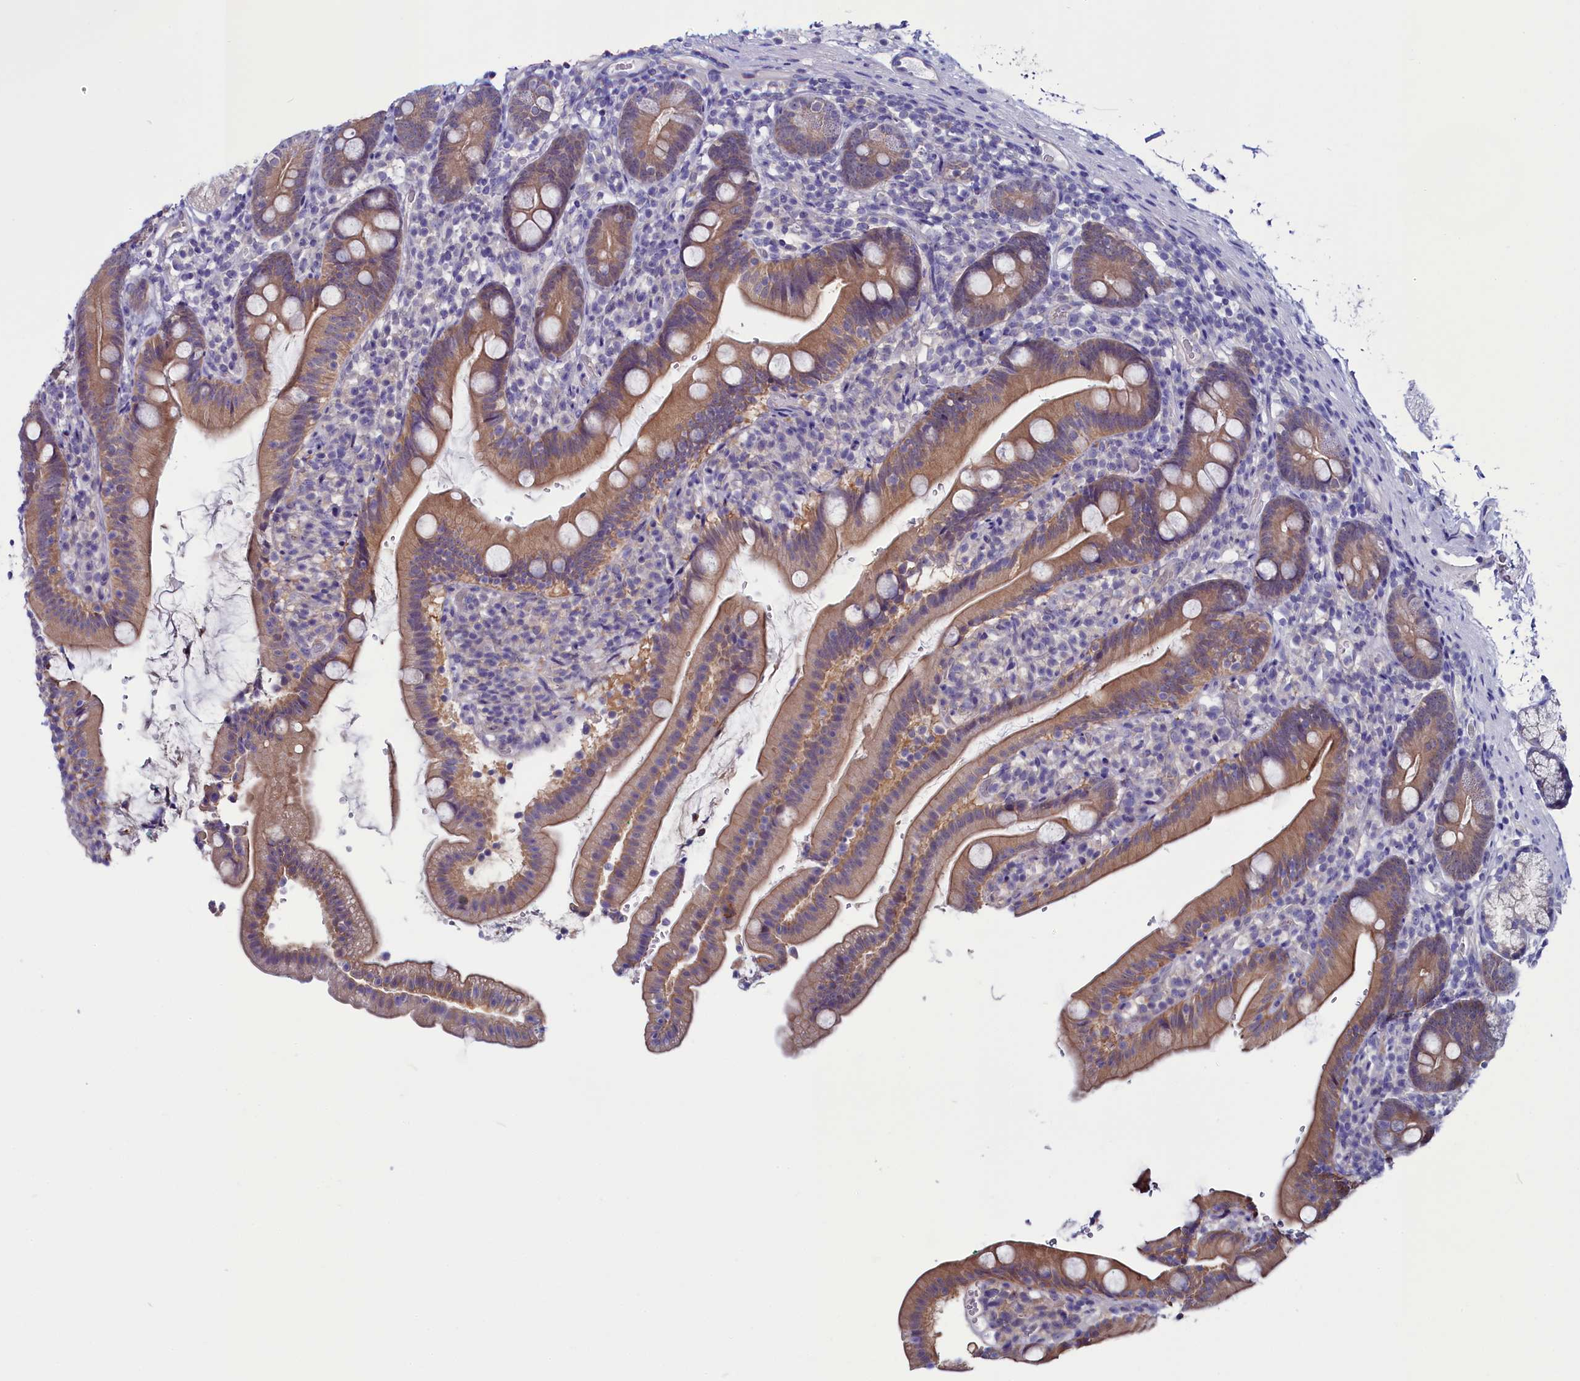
{"staining": {"intensity": "moderate", "quantity": ">75%", "location": "cytoplasmic/membranous"}, "tissue": "duodenum", "cell_type": "Glandular cells", "image_type": "normal", "snomed": [{"axis": "morphology", "description": "Normal tissue, NOS"}, {"axis": "topography", "description": "Duodenum"}], "caption": "The photomicrograph displays staining of unremarkable duodenum, revealing moderate cytoplasmic/membranous protein expression (brown color) within glandular cells. (IHC, brightfield microscopy, high magnification).", "gene": "CIAPIN1", "patient": {"sex": "female", "age": 67}}